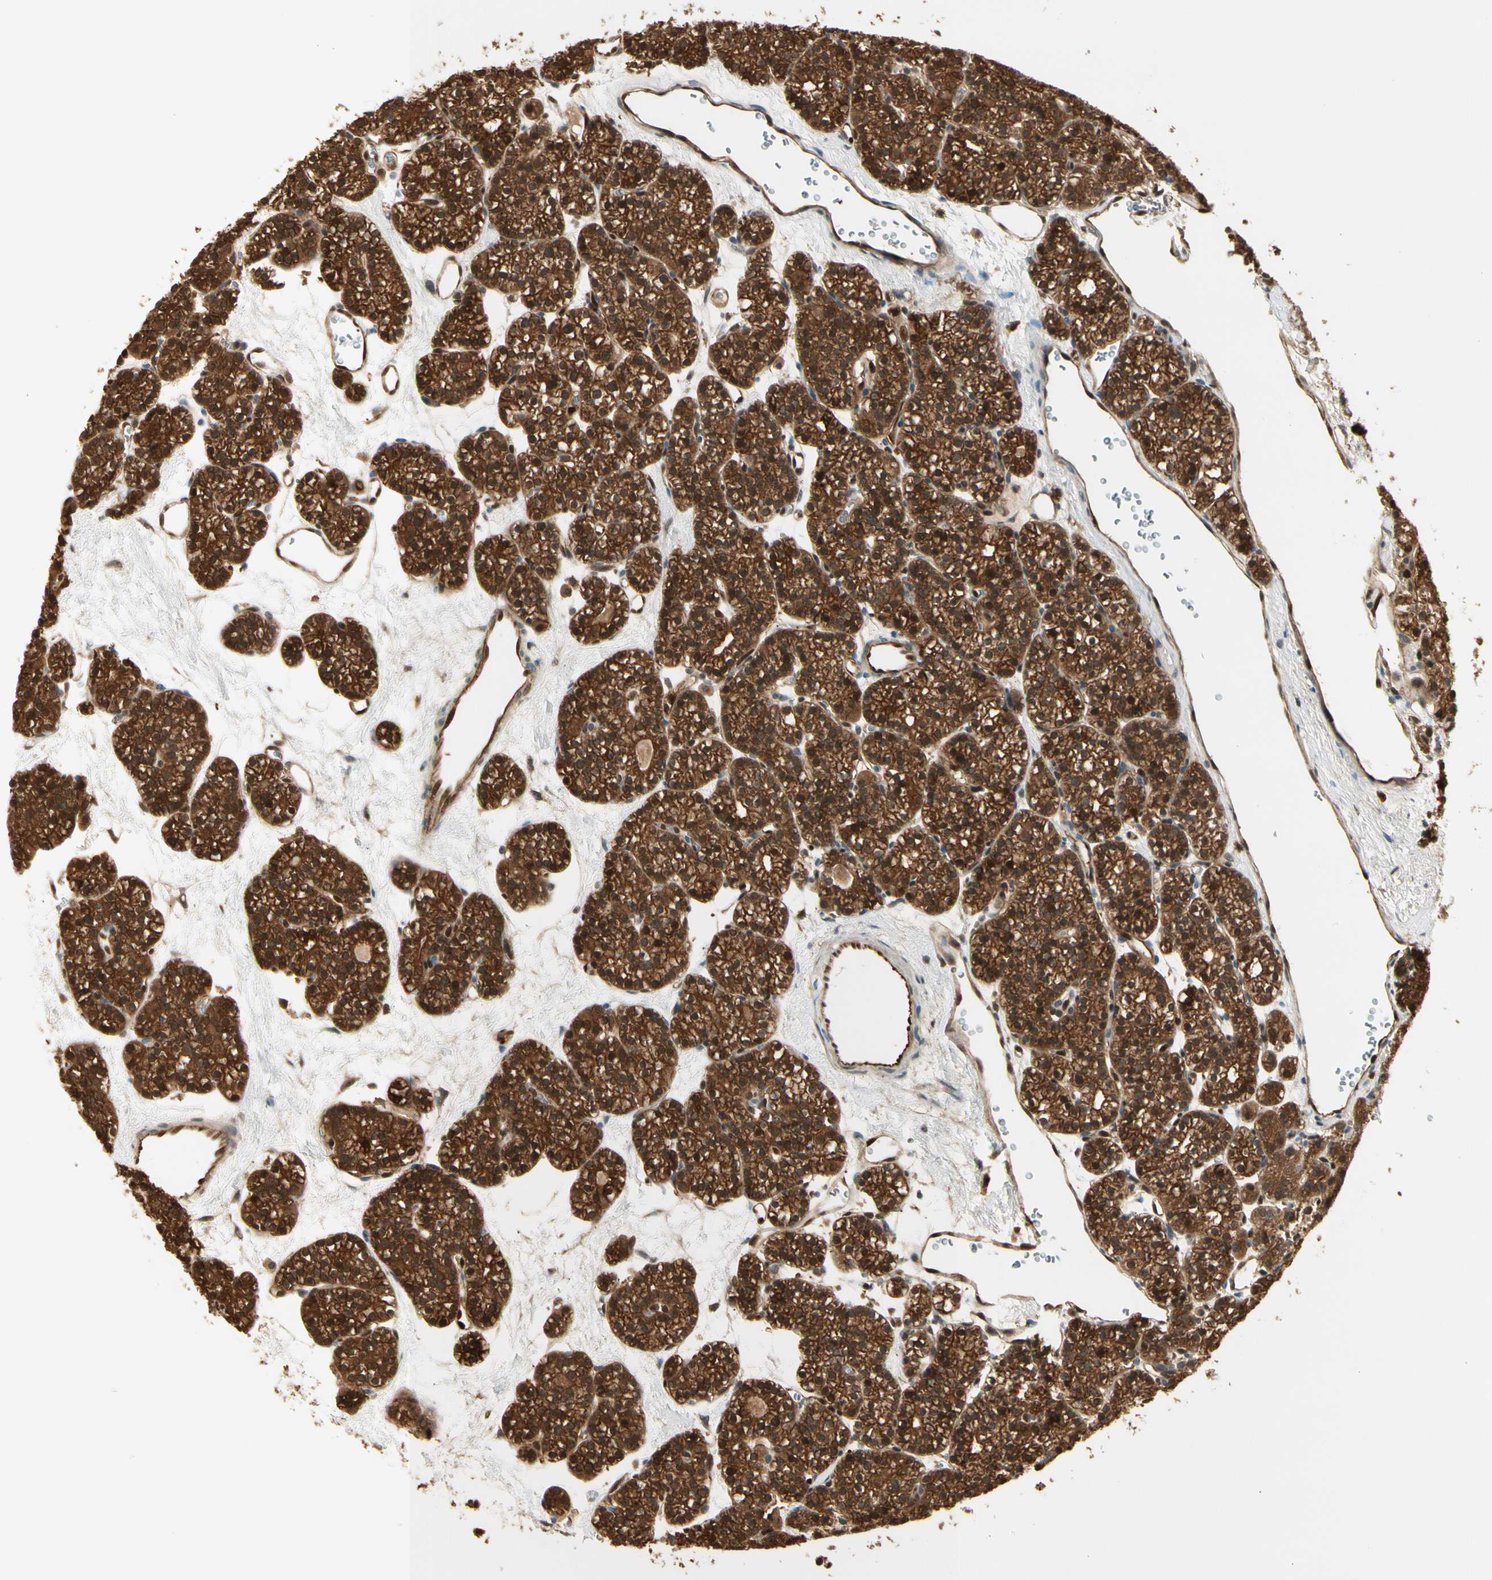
{"staining": {"intensity": "strong", "quantity": ">75%", "location": "cytoplasmic/membranous,nuclear"}, "tissue": "parathyroid gland", "cell_type": "Glandular cells", "image_type": "normal", "snomed": [{"axis": "morphology", "description": "Normal tissue, NOS"}, {"axis": "topography", "description": "Parathyroid gland"}], "caption": "Glandular cells display high levels of strong cytoplasmic/membranous,nuclear positivity in approximately >75% of cells in benign human parathyroid gland. Nuclei are stained in blue.", "gene": "SERPINB6", "patient": {"sex": "female", "age": 64}}